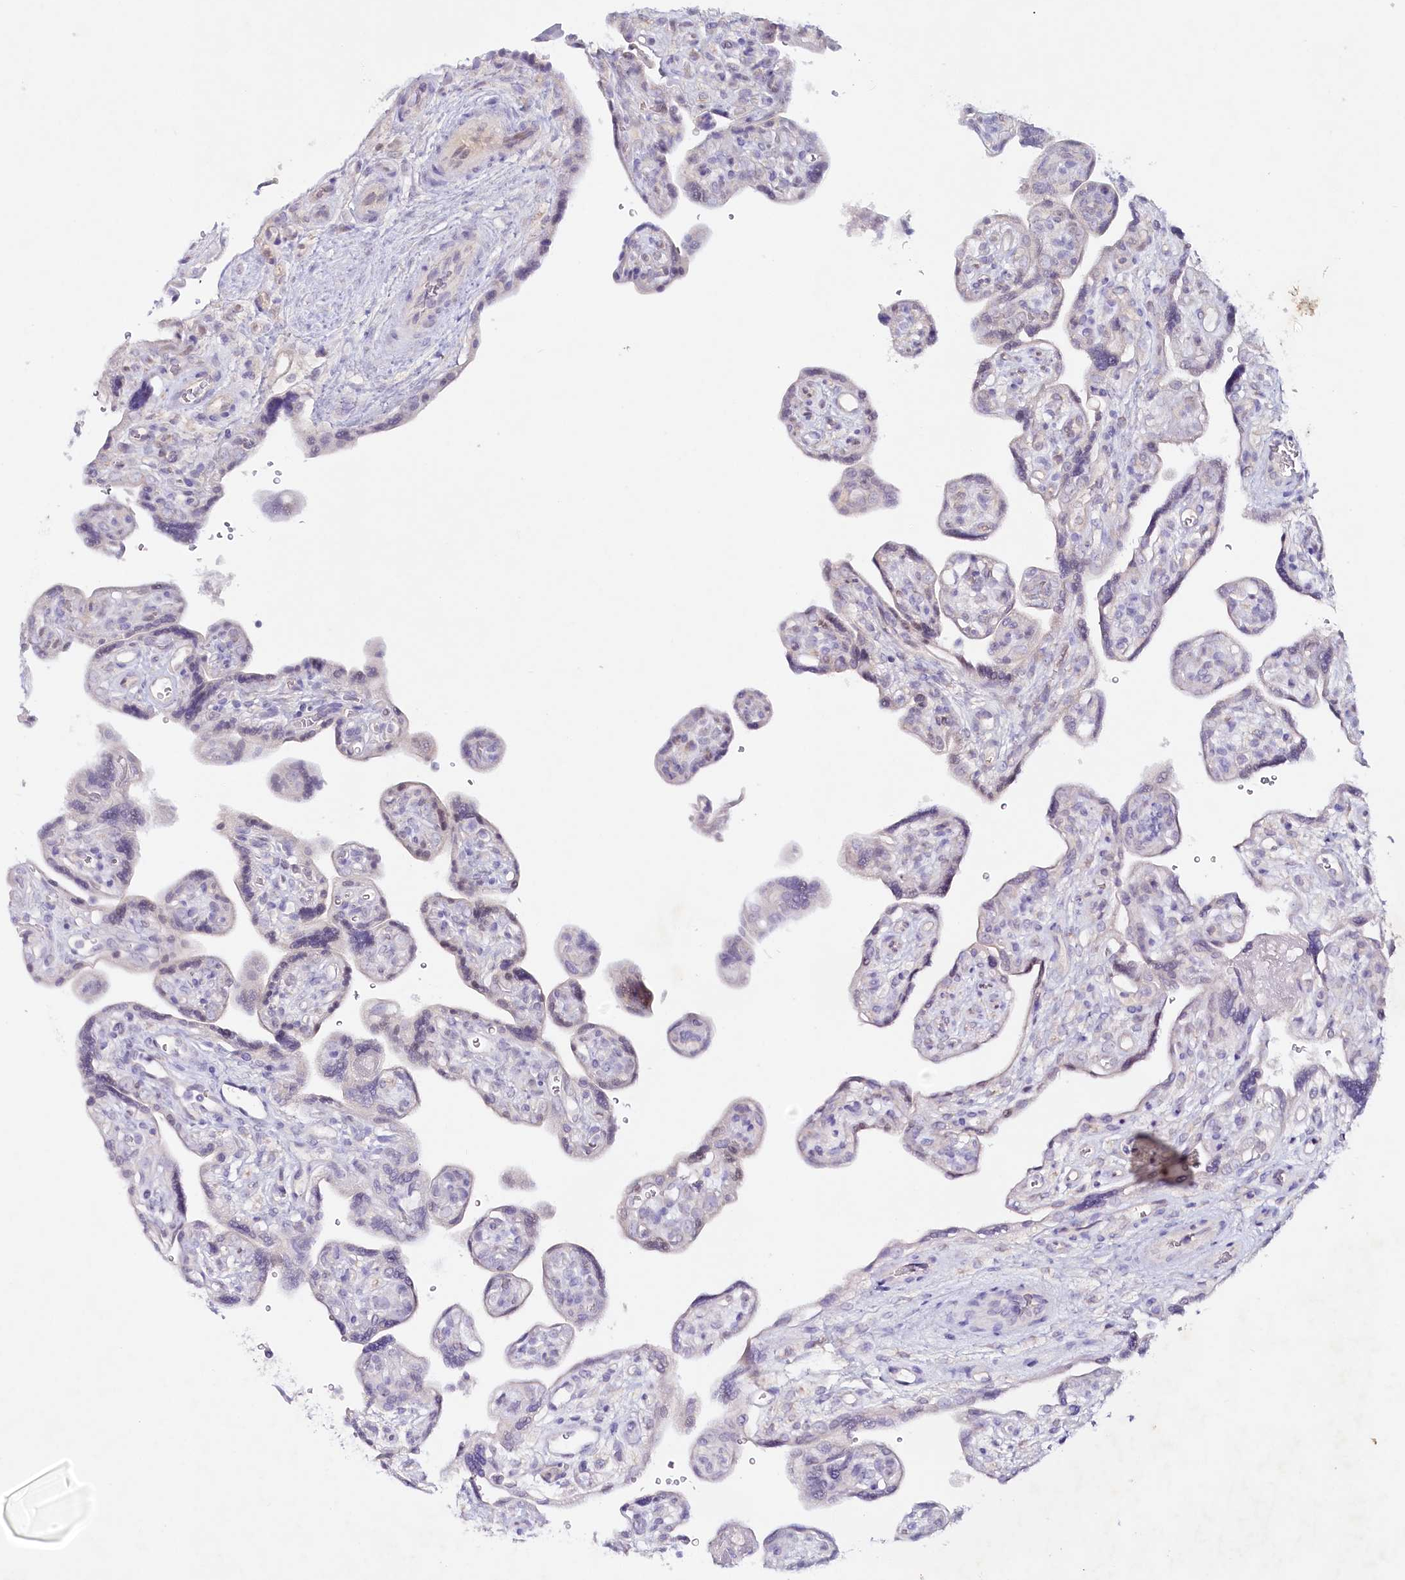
{"staining": {"intensity": "negative", "quantity": "none", "location": "none"}, "tissue": "placenta", "cell_type": "Decidual cells", "image_type": "normal", "snomed": [{"axis": "morphology", "description": "Normal tissue, NOS"}, {"axis": "topography", "description": "Placenta"}], "caption": "Immunohistochemistry histopathology image of normal human placenta stained for a protein (brown), which reveals no staining in decidual cells.", "gene": "PSAPL1", "patient": {"sex": "female", "age": 39}}